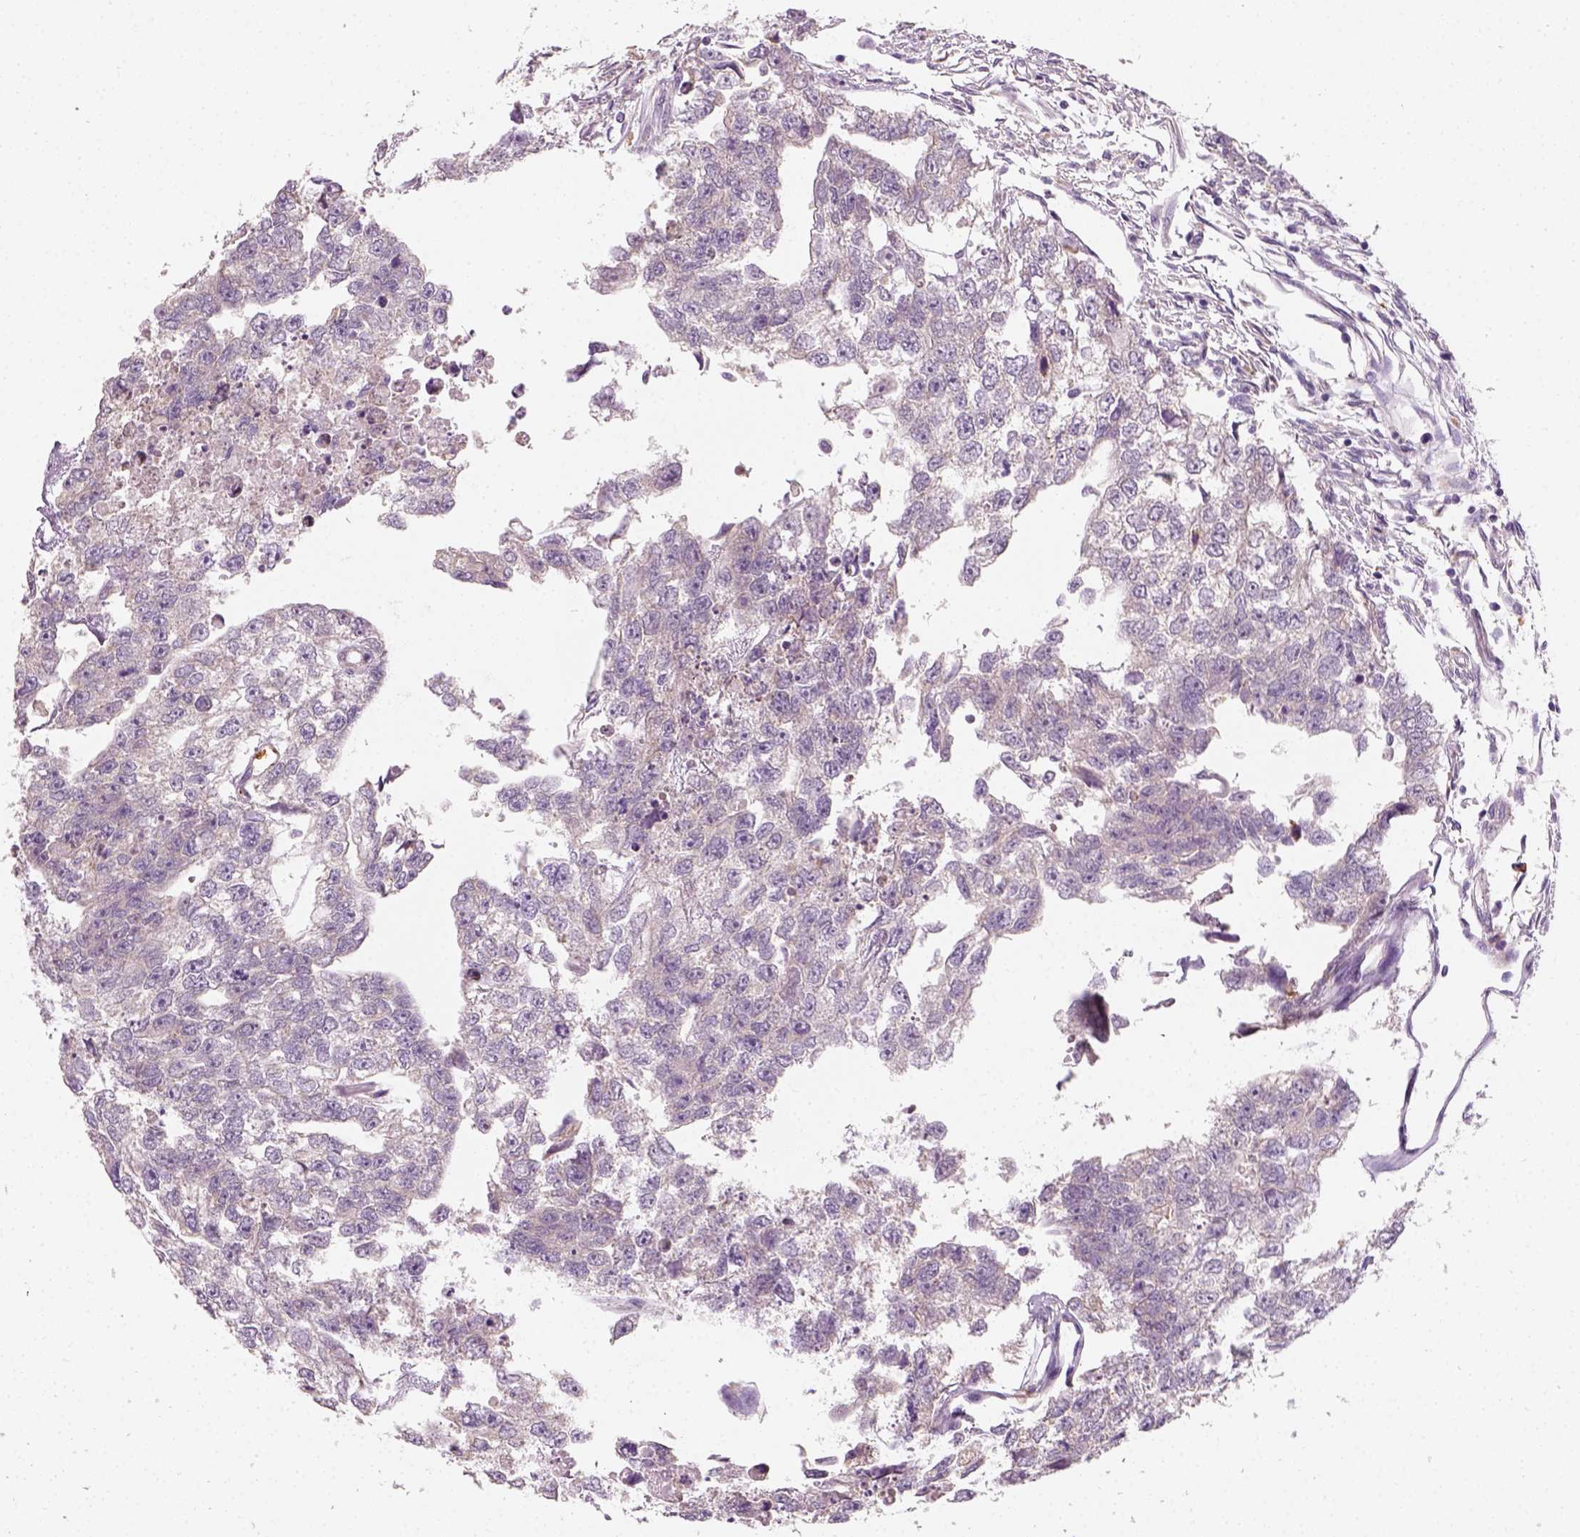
{"staining": {"intensity": "negative", "quantity": "none", "location": "none"}, "tissue": "testis cancer", "cell_type": "Tumor cells", "image_type": "cancer", "snomed": [{"axis": "morphology", "description": "Carcinoma, Embryonal, NOS"}, {"axis": "morphology", "description": "Teratoma, malignant, NOS"}, {"axis": "topography", "description": "Testis"}], "caption": "A histopathology image of human testis embryonal carcinoma is negative for staining in tumor cells.", "gene": "FAM163B", "patient": {"sex": "male", "age": 44}}